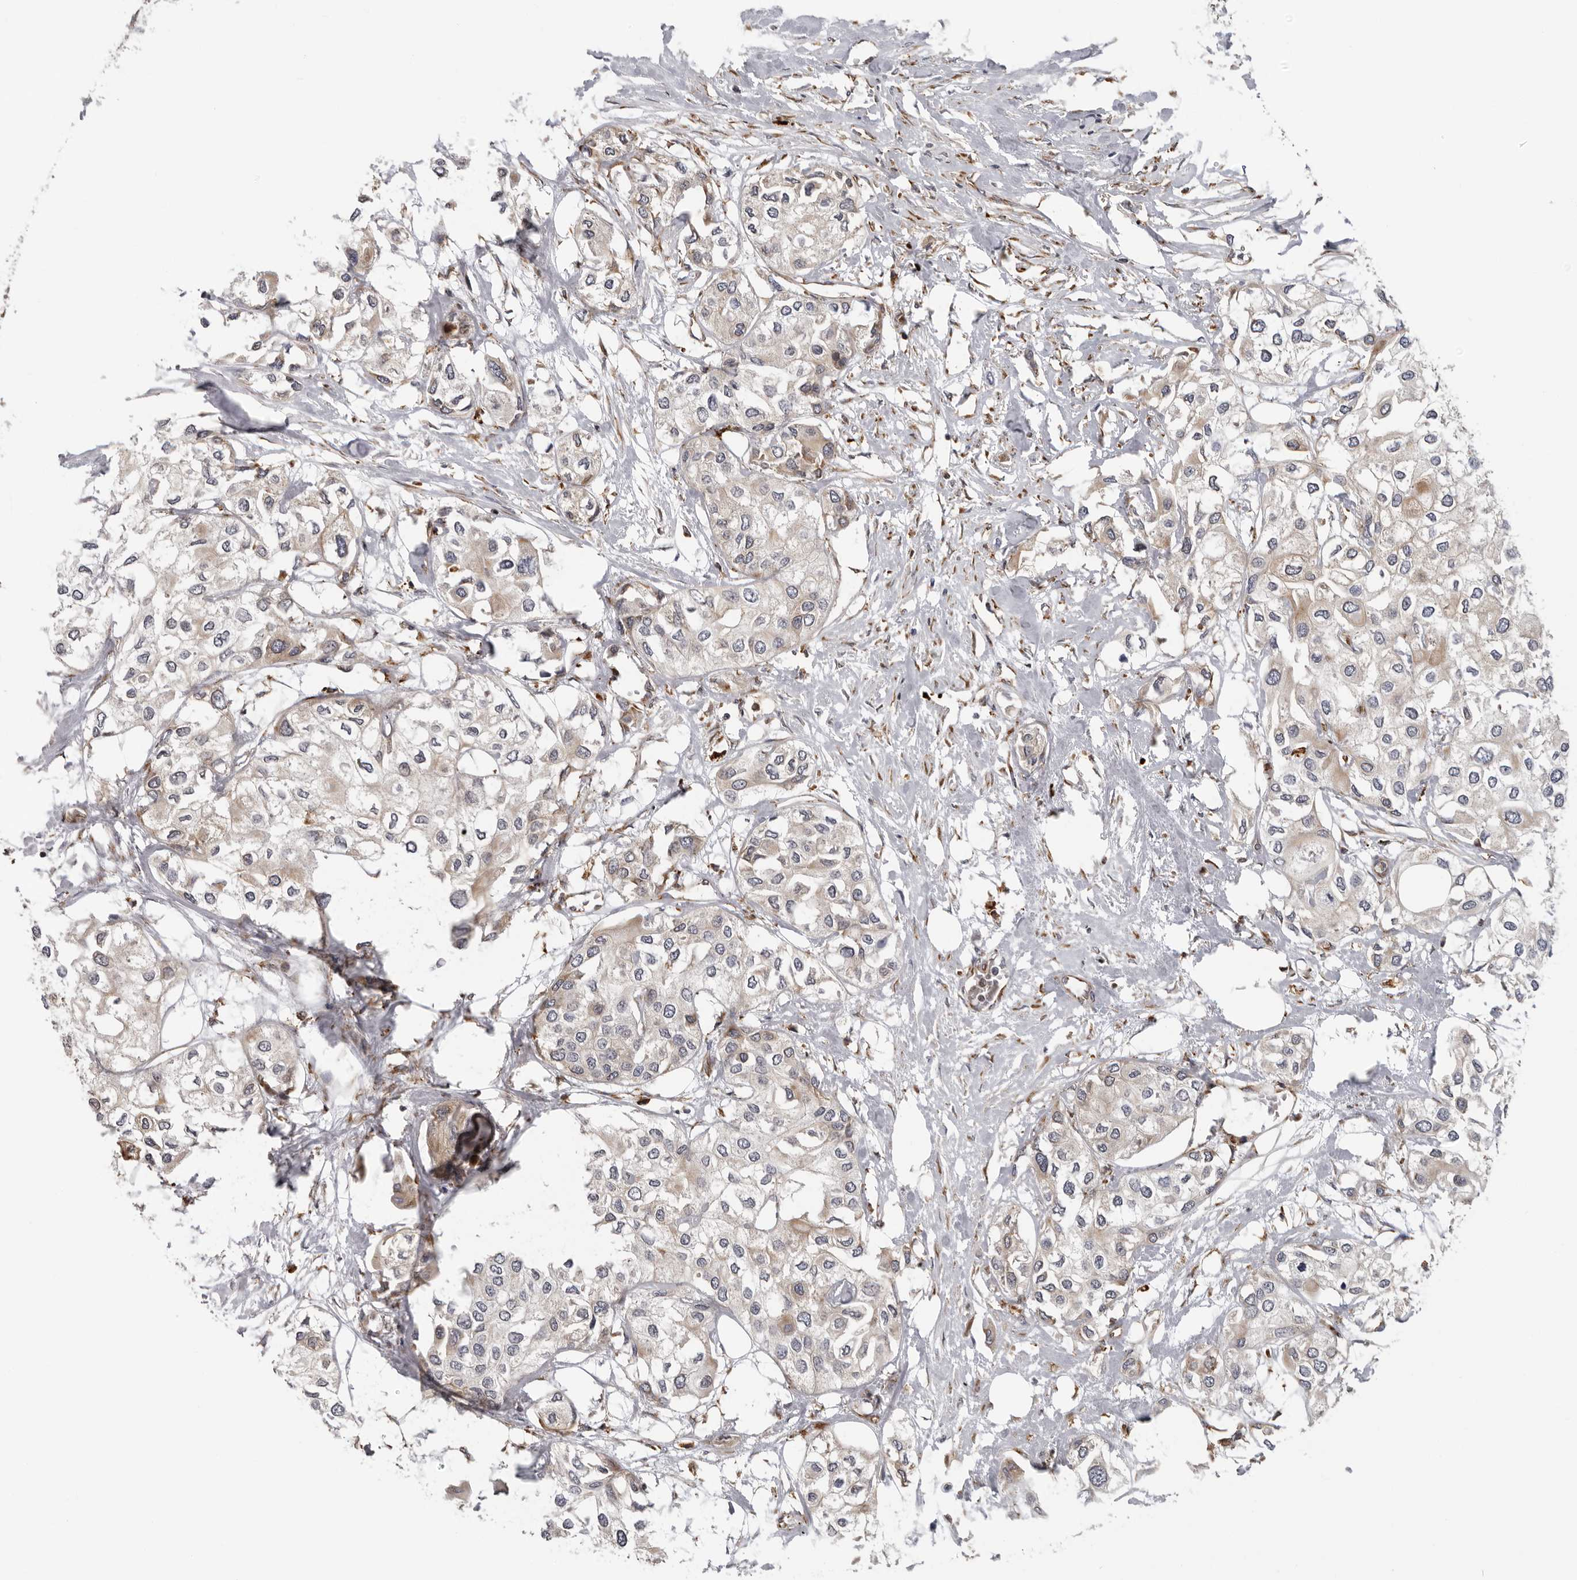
{"staining": {"intensity": "negative", "quantity": "none", "location": "none"}, "tissue": "urothelial cancer", "cell_type": "Tumor cells", "image_type": "cancer", "snomed": [{"axis": "morphology", "description": "Urothelial carcinoma, High grade"}, {"axis": "topography", "description": "Urinary bladder"}], "caption": "Human urothelial carcinoma (high-grade) stained for a protein using IHC reveals no expression in tumor cells.", "gene": "ALPK2", "patient": {"sex": "male", "age": 64}}